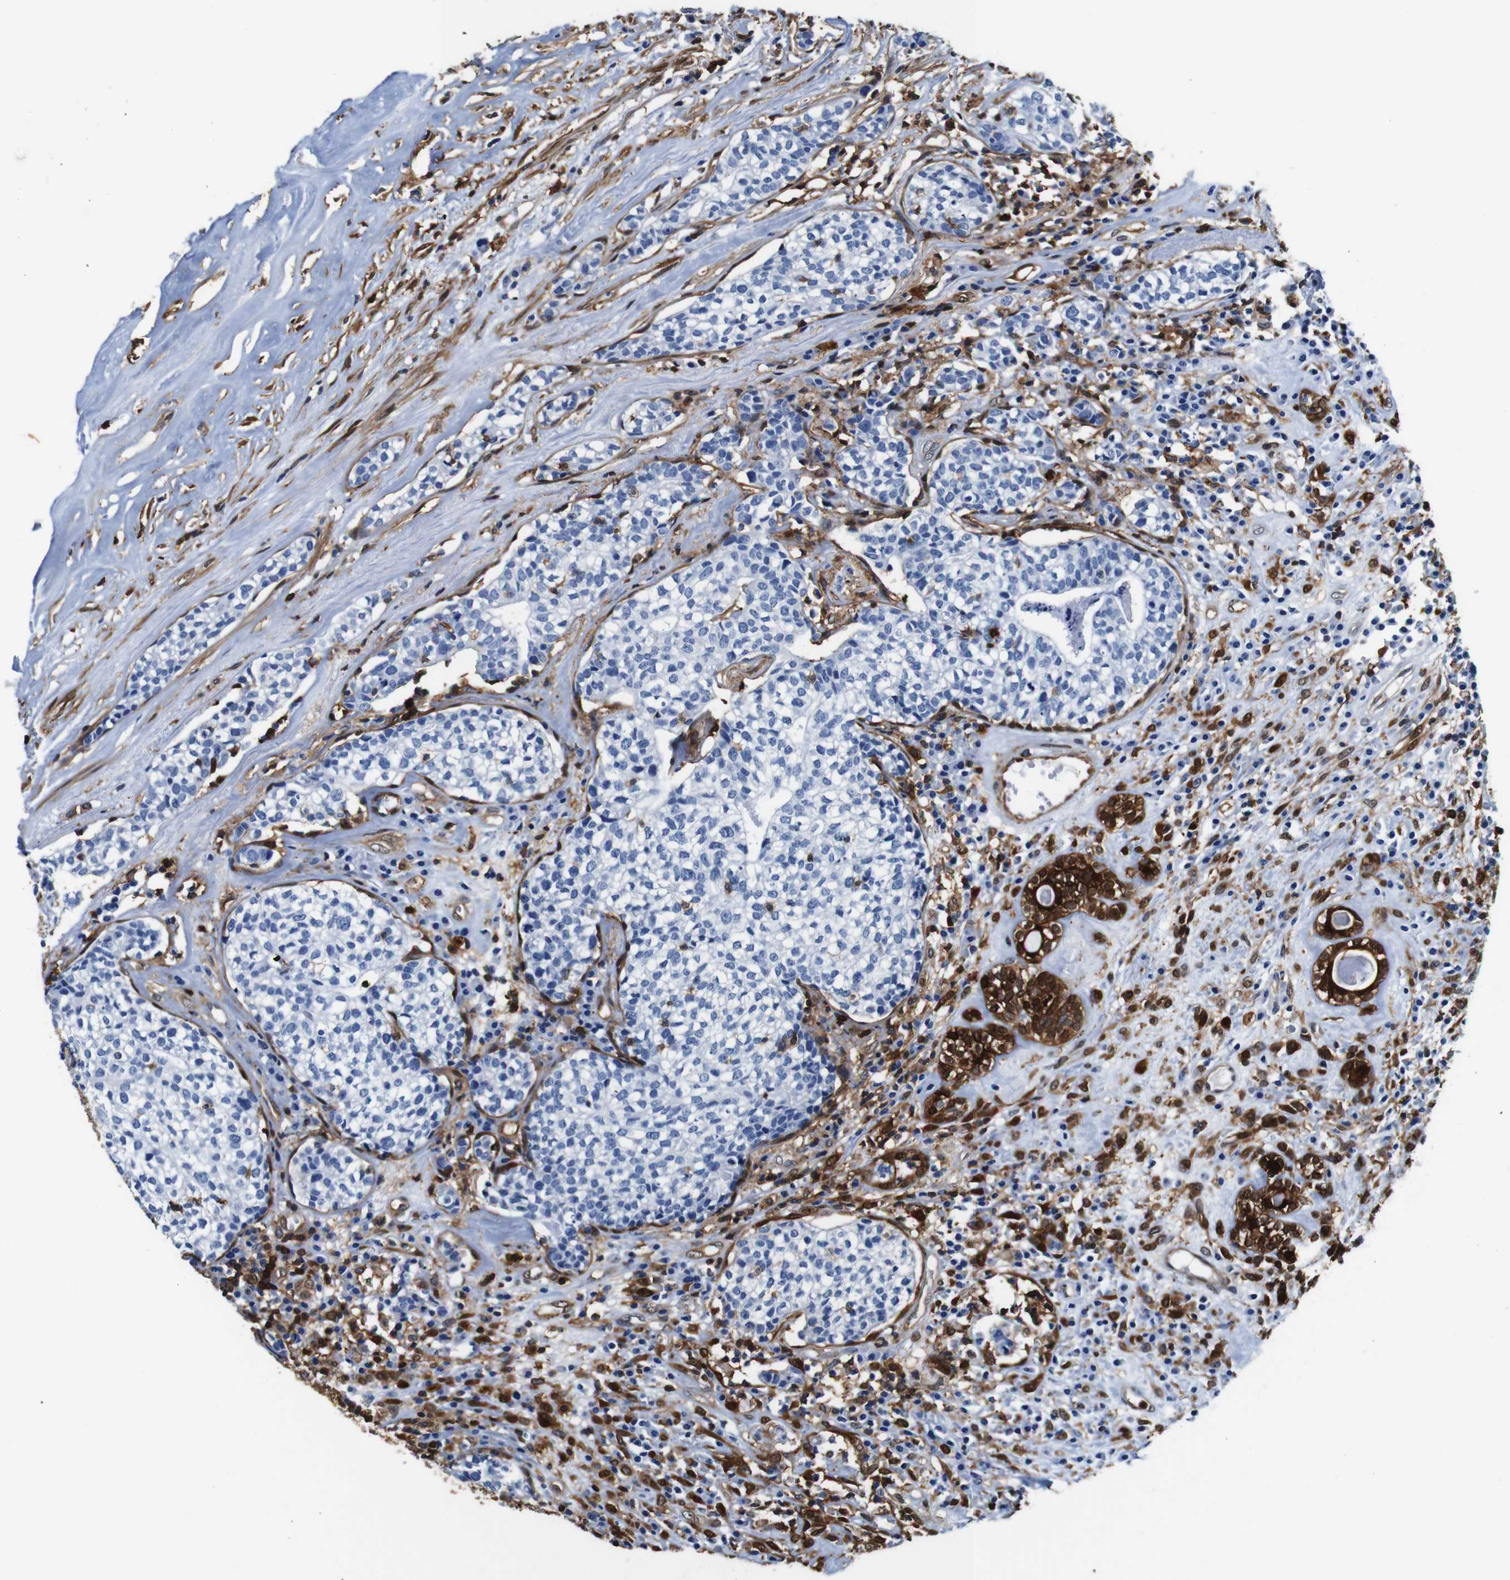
{"staining": {"intensity": "negative", "quantity": "none", "location": "none"}, "tissue": "head and neck cancer", "cell_type": "Tumor cells", "image_type": "cancer", "snomed": [{"axis": "morphology", "description": "Adenocarcinoma, NOS"}, {"axis": "topography", "description": "Salivary gland"}, {"axis": "topography", "description": "Head-Neck"}], "caption": "Tumor cells are negative for brown protein staining in adenocarcinoma (head and neck). (DAB (3,3'-diaminobenzidine) immunohistochemistry with hematoxylin counter stain).", "gene": "ANXA1", "patient": {"sex": "female", "age": 65}}